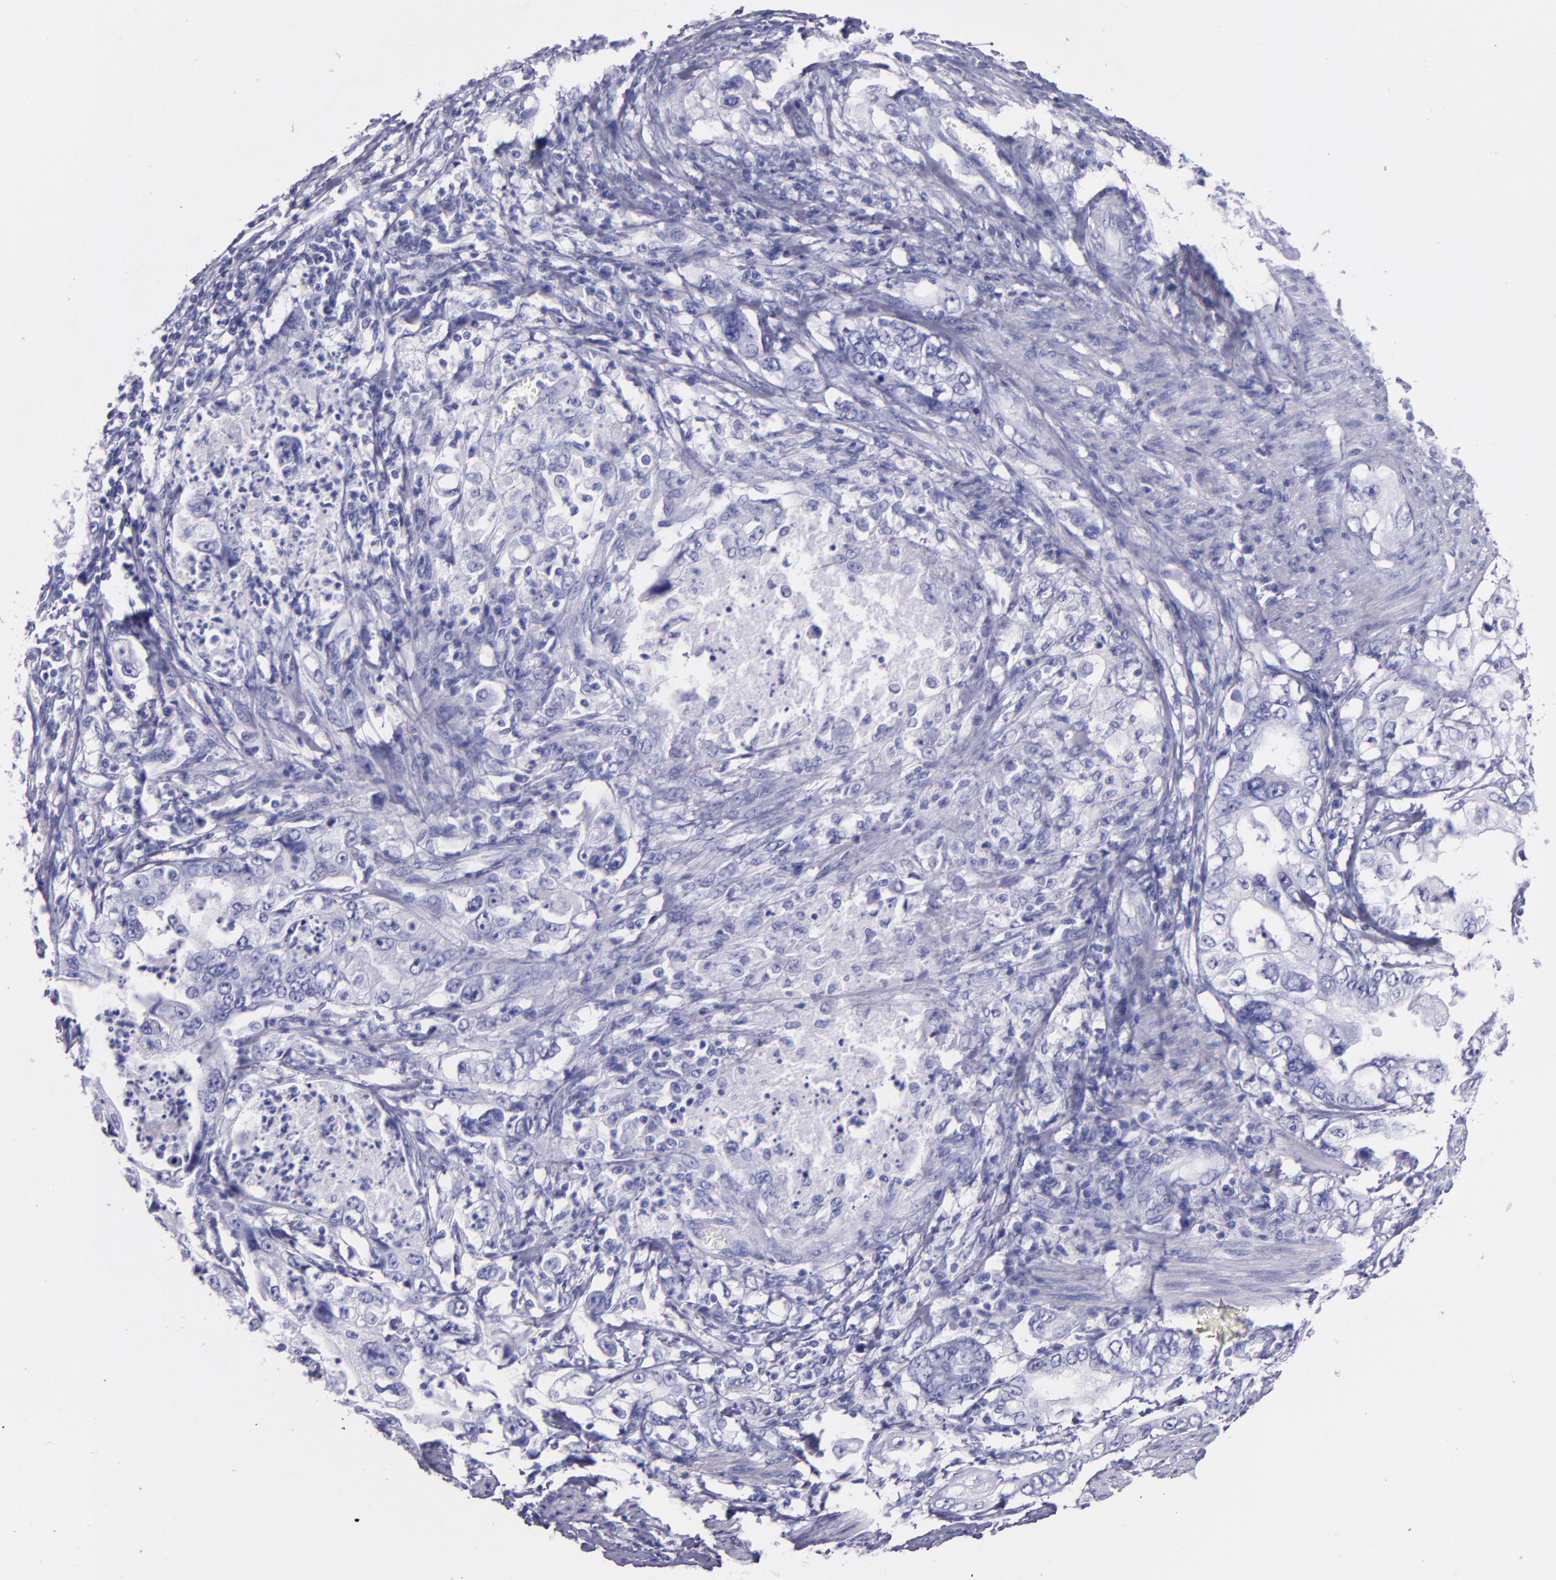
{"staining": {"intensity": "negative", "quantity": "none", "location": "none"}, "tissue": "stomach cancer", "cell_type": "Tumor cells", "image_type": "cancer", "snomed": [{"axis": "morphology", "description": "Adenocarcinoma, NOS"}, {"axis": "topography", "description": "Pancreas"}, {"axis": "topography", "description": "Stomach, upper"}], "caption": "This micrograph is of adenocarcinoma (stomach) stained with immunohistochemistry (IHC) to label a protein in brown with the nuclei are counter-stained blue. There is no positivity in tumor cells. (DAB immunohistochemistry (IHC) with hematoxylin counter stain).", "gene": "SFTPA2", "patient": {"sex": "male", "age": 77}}